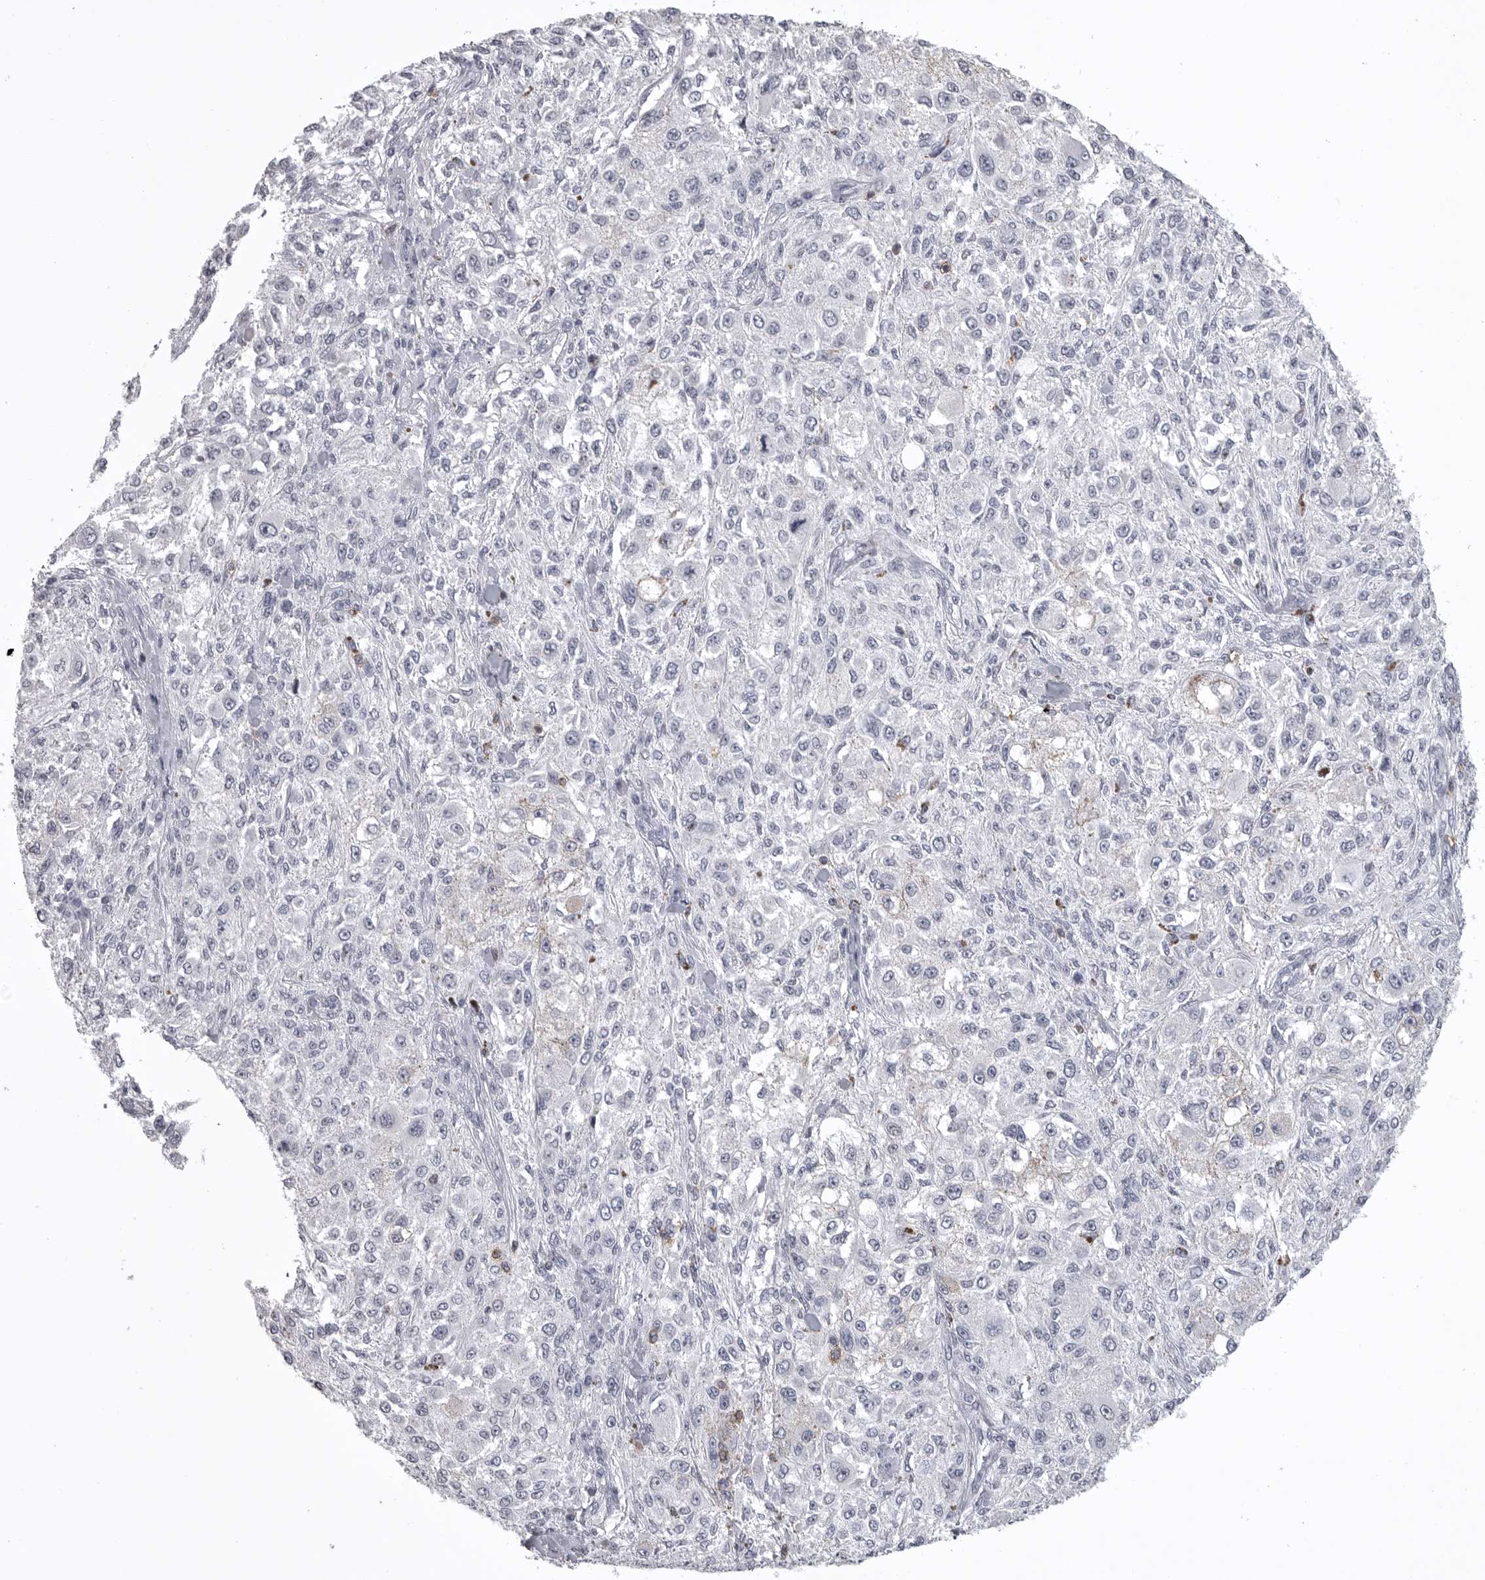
{"staining": {"intensity": "negative", "quantity": "none", "location": "none"}, "tissue": "melanoma", "cell_type": "Tumor cells", "image_type": "cancer", "snomed": [{"axis": "morphology", "description": "Necrosis, NOS"}, {"axis": "morphology", "description": "Malignant melanoma, NOS"}, {"axis": "topography", "description": "Skin"}], "caption": "This photomicrograph is of malignant melanoma stained with immunohistochemistry to label a protein in brown with the nuclei are counter-stained blue. There is no positivity in tumor cells.", "gene": "ITGAL", "patient": {"sex": "female", "age": 87}}